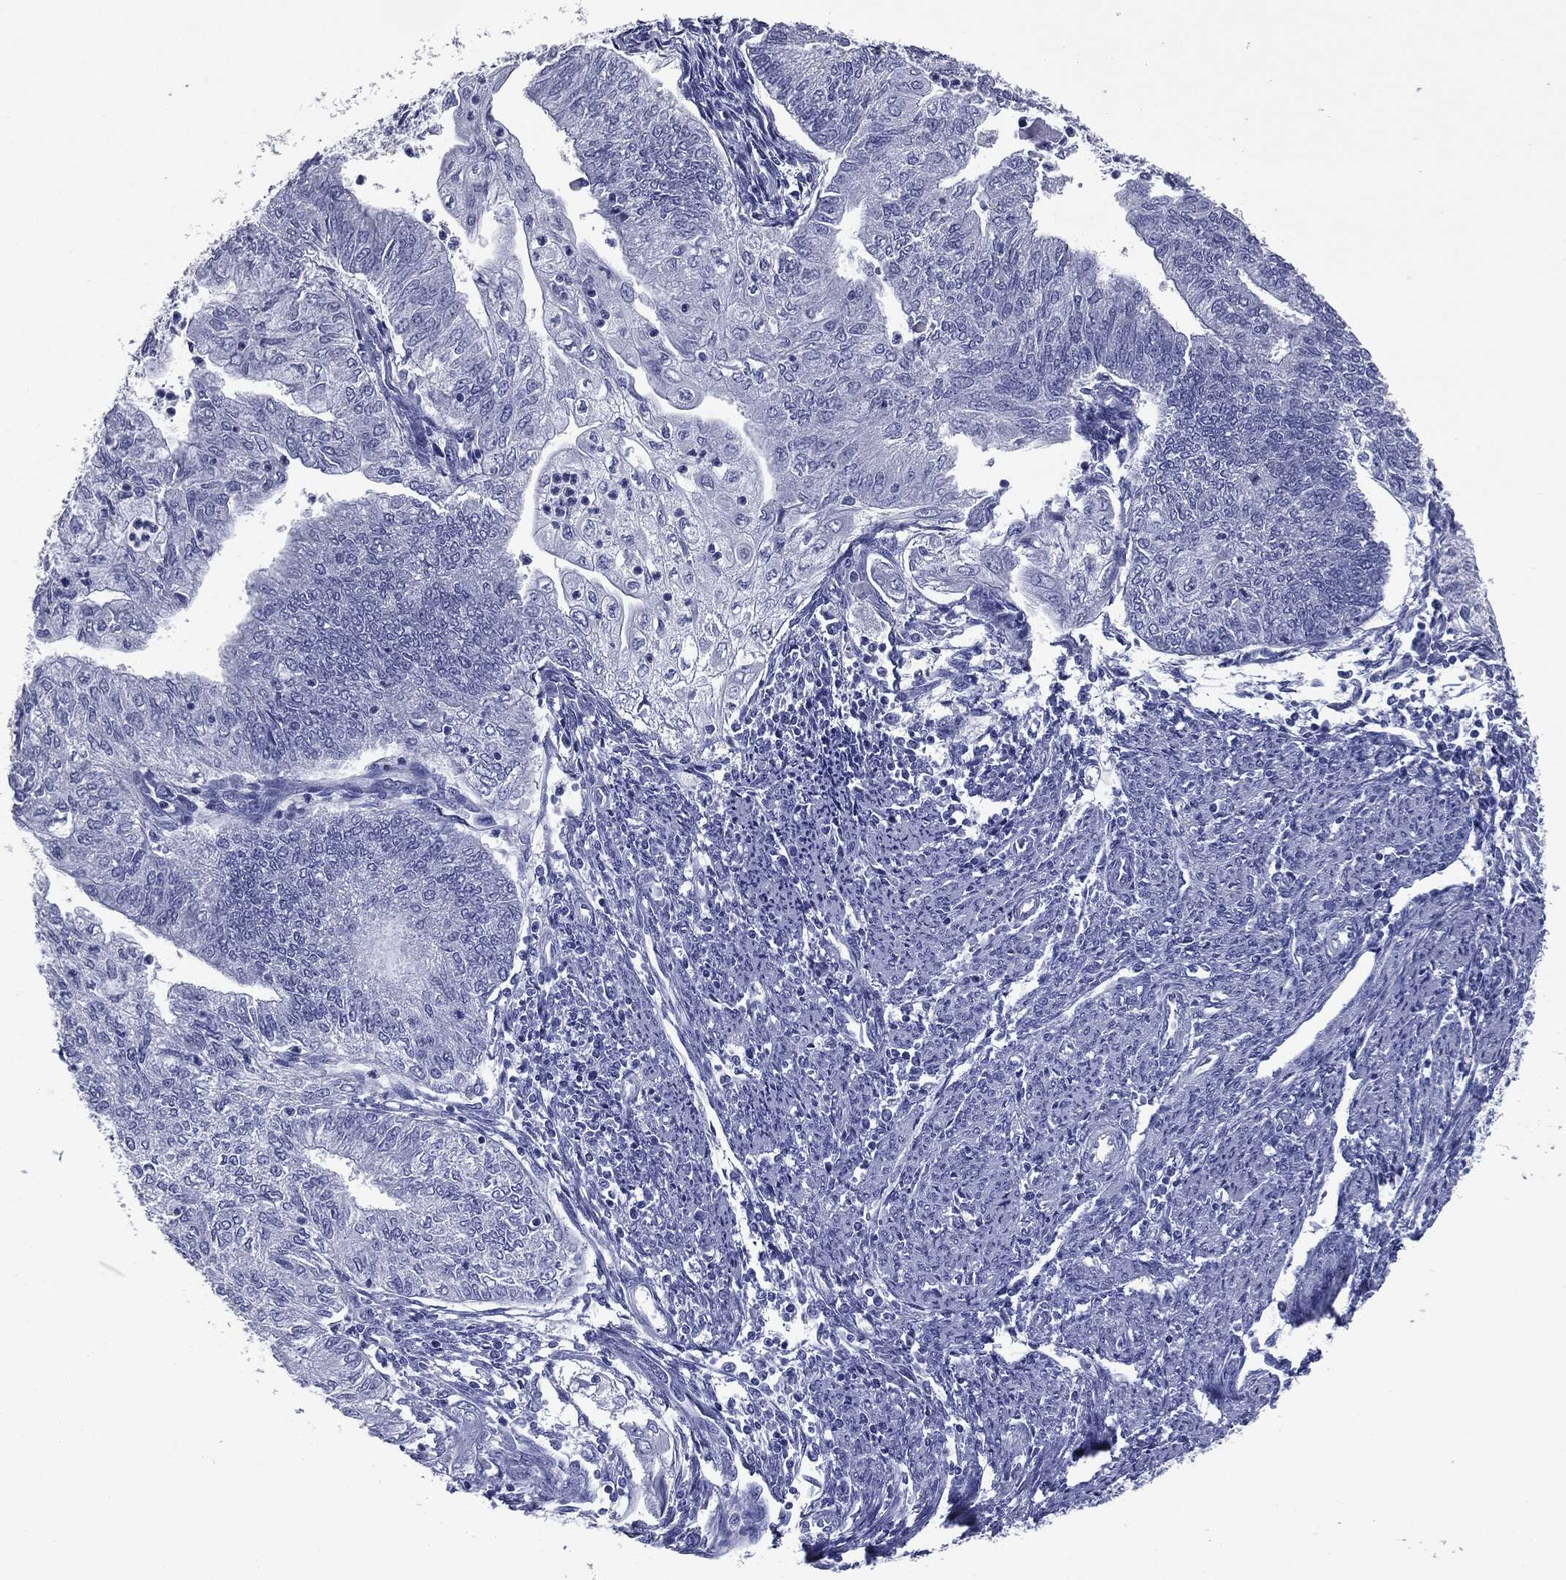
{"staining": {"intensity": "negative", "quantity": "none", "location": "none"}, "tissue": "endometrial cancer", "cell_type": "Tumor cells", "image_type": "cancer", "snomed": [{"axis": "morphology", "description": "Adenocarcinoma, NOS"}, {"axis": "topography", "description": "Endometrium"}], "caption": "A photomicrograph of endometrial adenocarcinoma stained for a protein shows no brown staining in tumor cells.", "gene": "ATP2A1", "patient": {"sex": "female", "age": 59}}